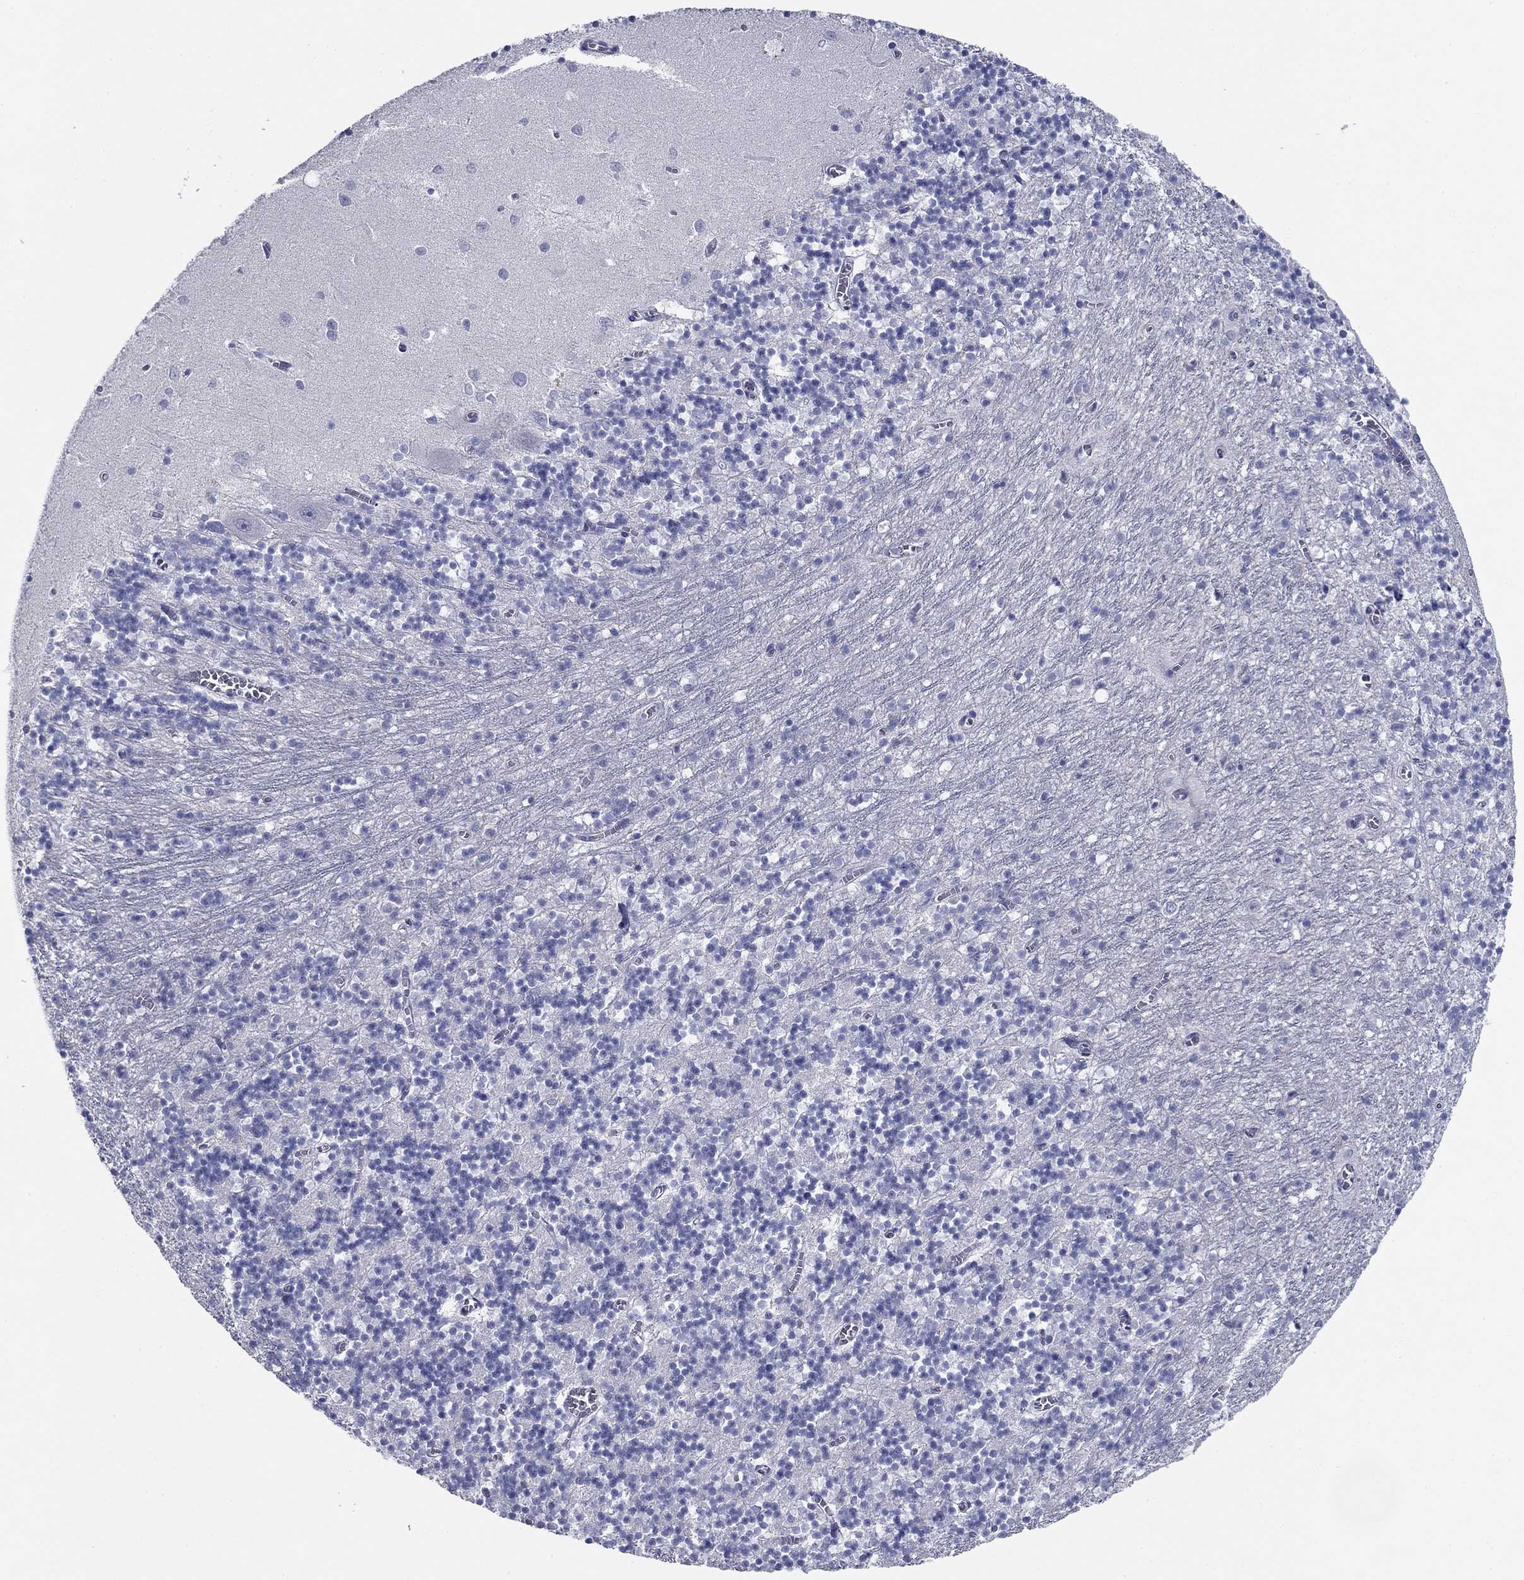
{"staining": {"intensity": "negative", "quantity": "none", "location": "none"}, "tissue": "cerebellum", "cell_type": "Cells in granular layer", "image_type": "normal", "snomed": [{"axis": "morphology", "description": "Normal tissue, NOS"}, {"axis": "topography", "description": "Cerebellum"}], "caption": "Immunohistochemistry (IHC) micrograph of normal cerebellum stained for a protein (brown), which reveals no positivity in cells in granular layer.", "gene": "PLS1", "patient": {"sex": "female", "age": 64}}